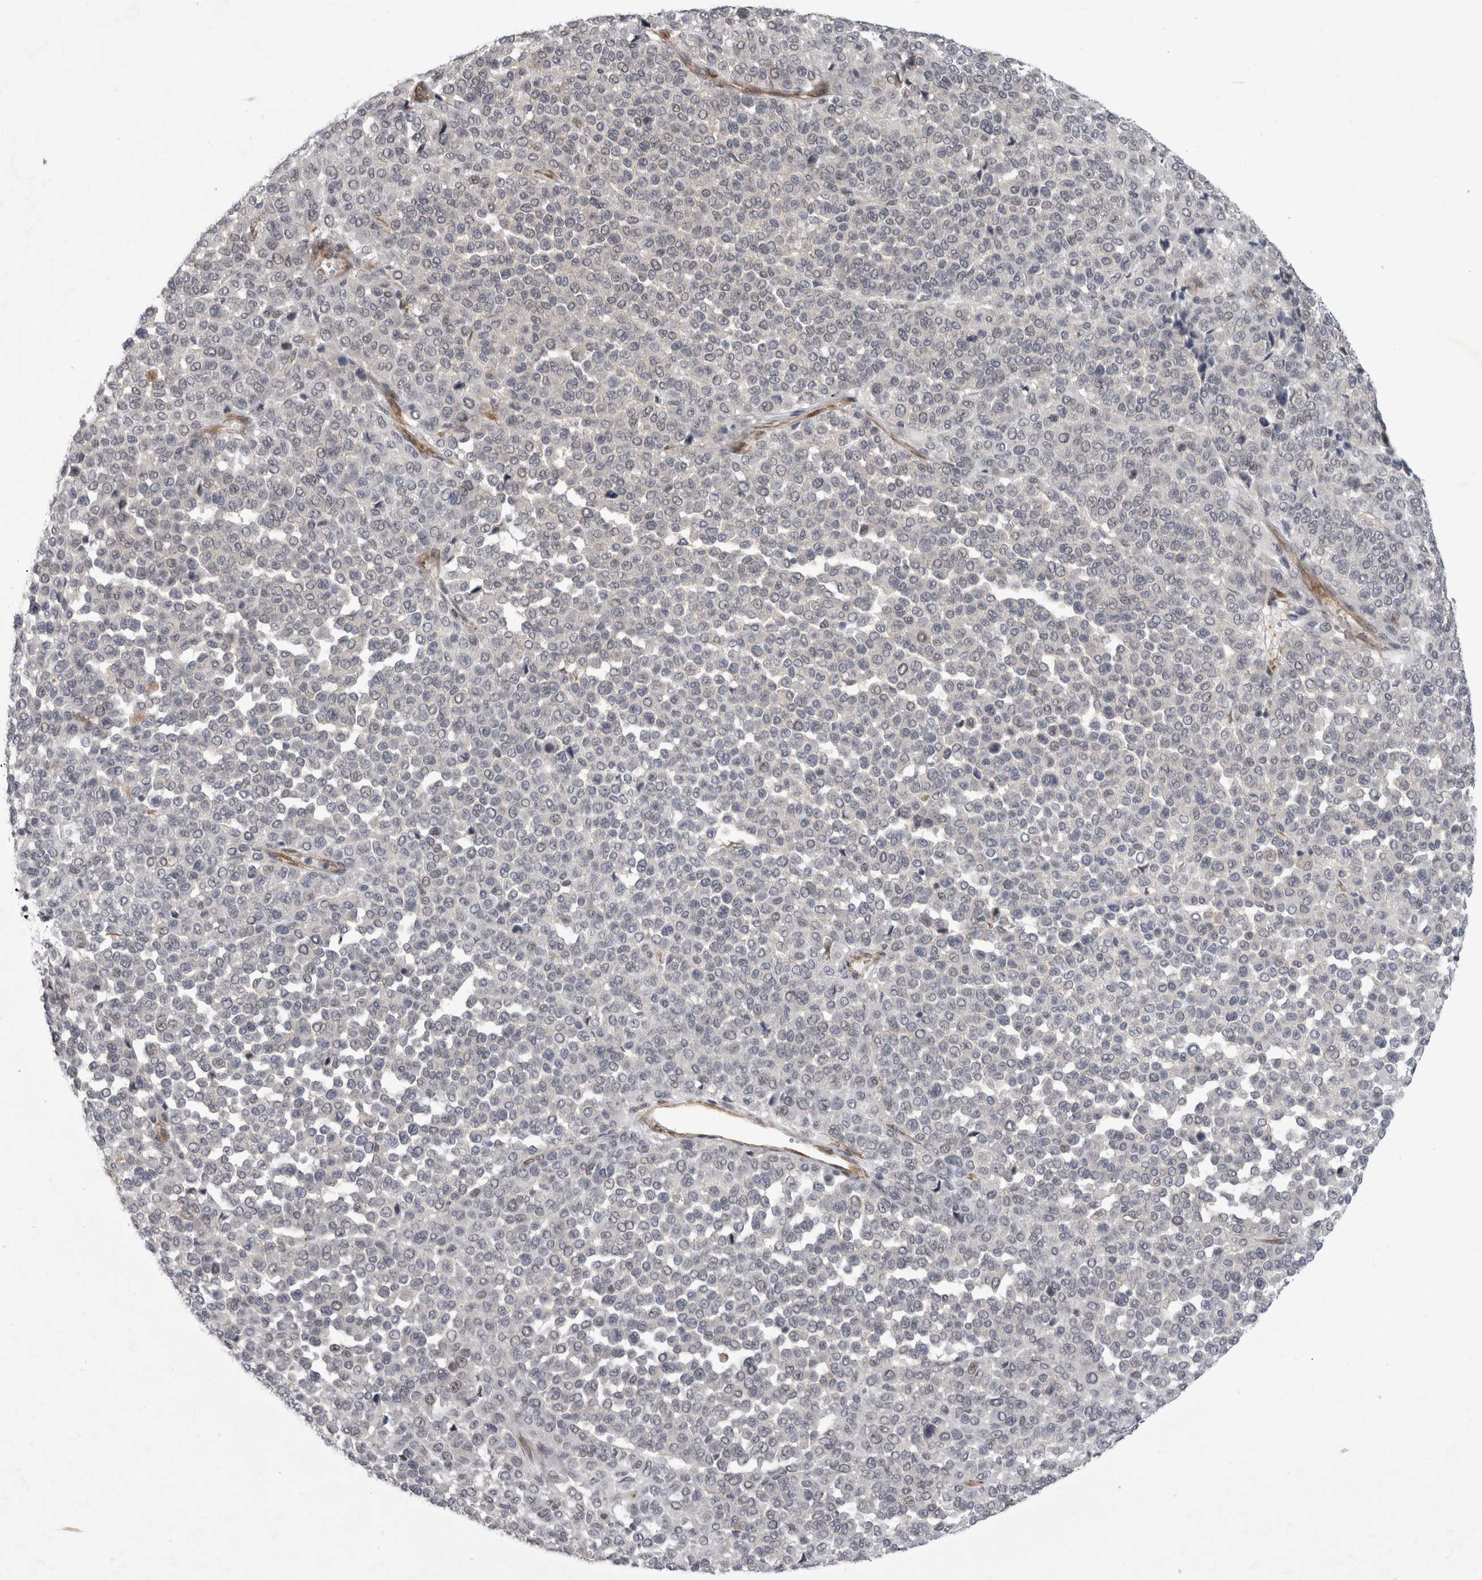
{"staining": {"intensity": "negative", "quantity": "none", "location": "none"}, "tissue": "melanoma", "cell_type": "Tumor cells", "image_type": "cancer", "snomed": [{"axis": "morphology", "description": "Malignant melanoma, Metastatic site"}, {"axis": "topography", "description": "Pancreas"}], "caption": "Malignant melanoma (metastatic site) was stained to show a protein in brown. There is no significant expression in tumor cells.", "gene": "PARP11", "patient": {"sex": "female", "age": 30}}